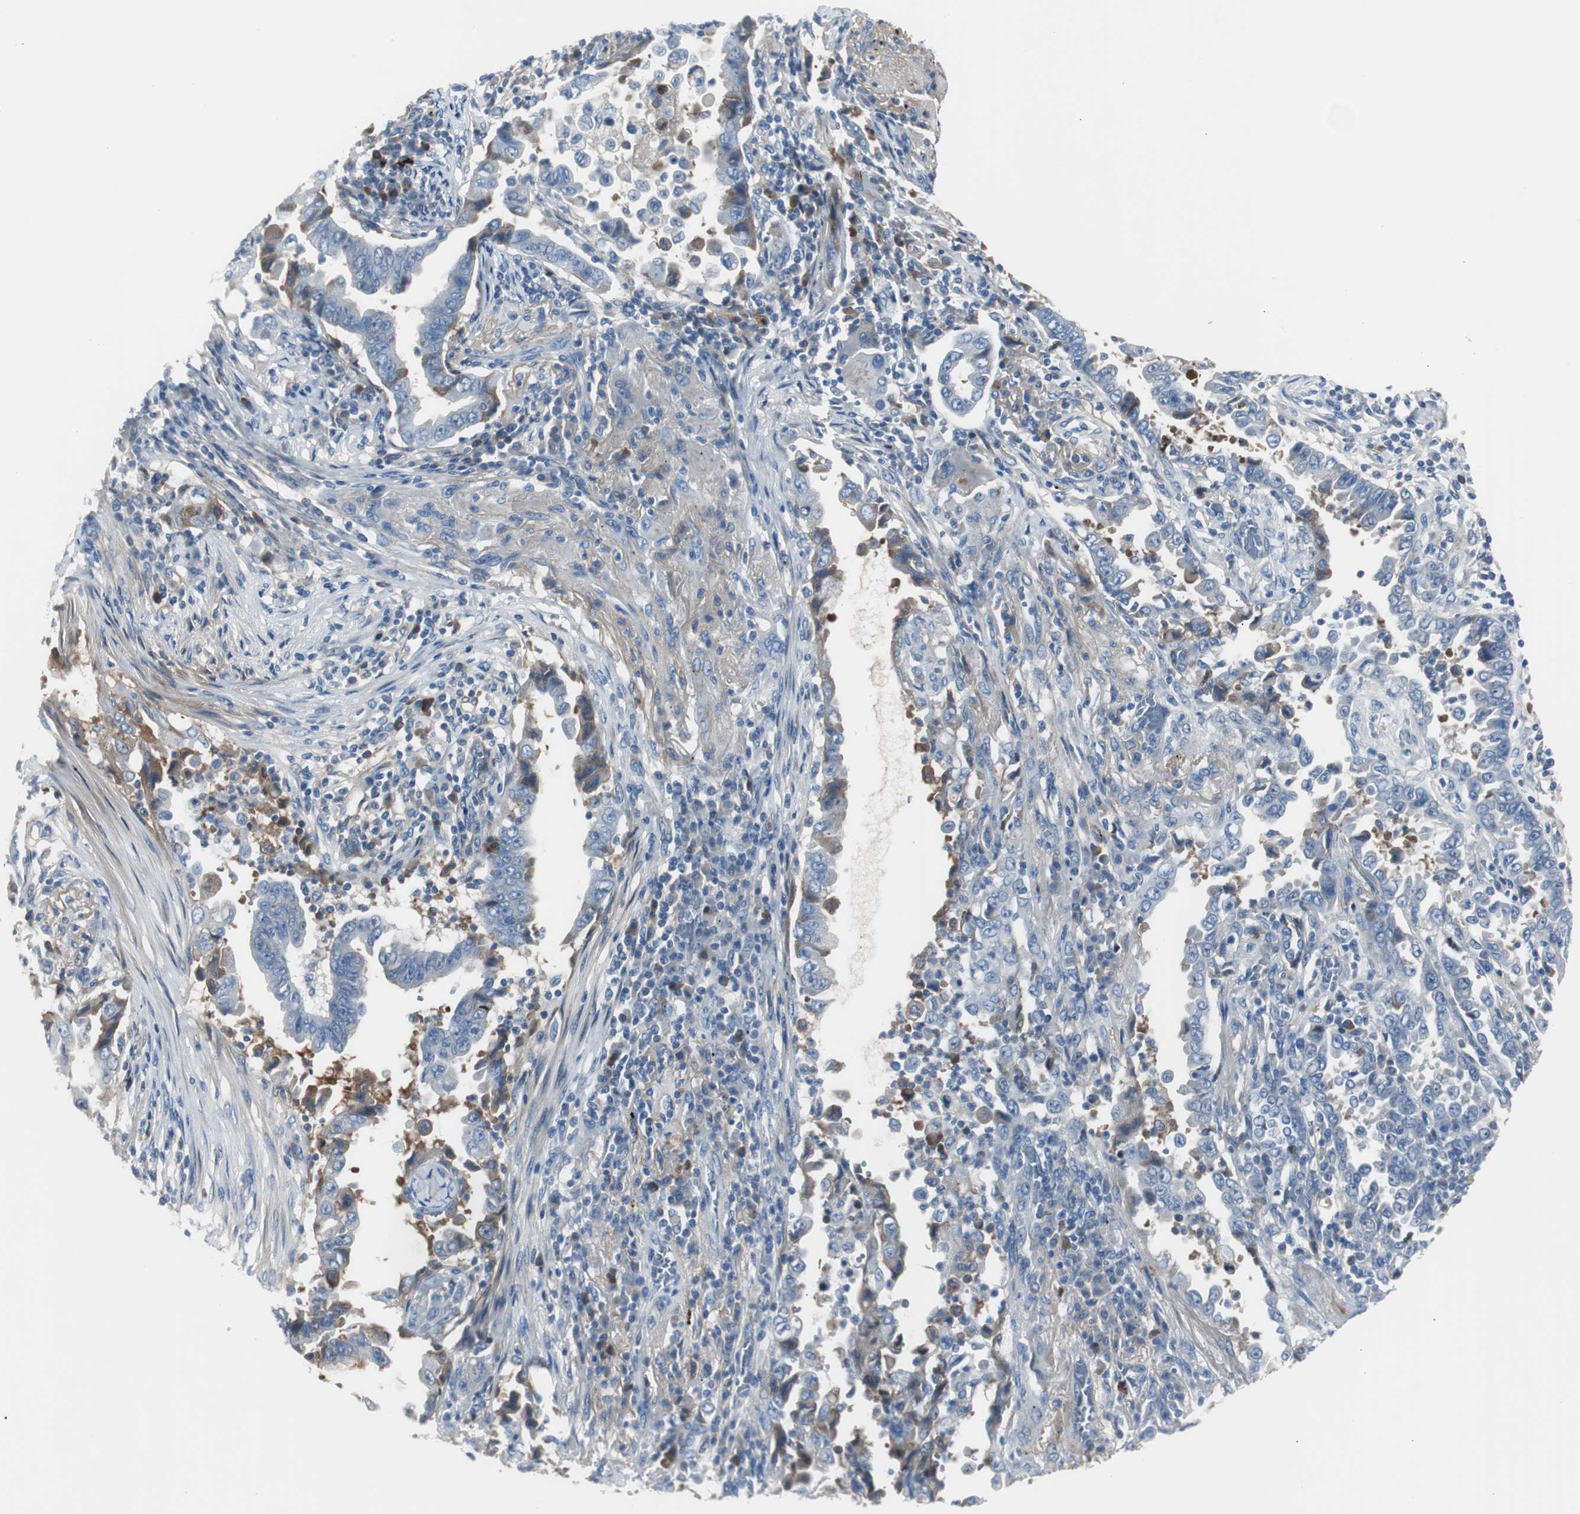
{"staining": {"intensity": "moderate", "quantity": "<25%", "location": "cytoplasmic/membranous"}, "tissue": "lung cancer", "cell_type": "Tumor cells", "image_type": "cancer", "snomed": [{"axis": "morphology", "description": "Normal tissue, NOS"}, {"axis": "morphology", "description": "Inflammation, NOS"}, {"axis": "morphology", "description": "Adenocarcinoma, NOS"}, {"axis": "topography", "description": "Lung"}], "caption": "Protein staining of lung cancer (adenocarcinoma) tissue demonstrates moderate cytoplasmic/membranous staining in about <25% of tumor cells. The staining is performed using DAB brown chromogen to label protein expression. The nuclei are counter-stained blue using hematoxylin.", "gene": "SERPINF1", "patient": {"sex": "female", "age": 64}}